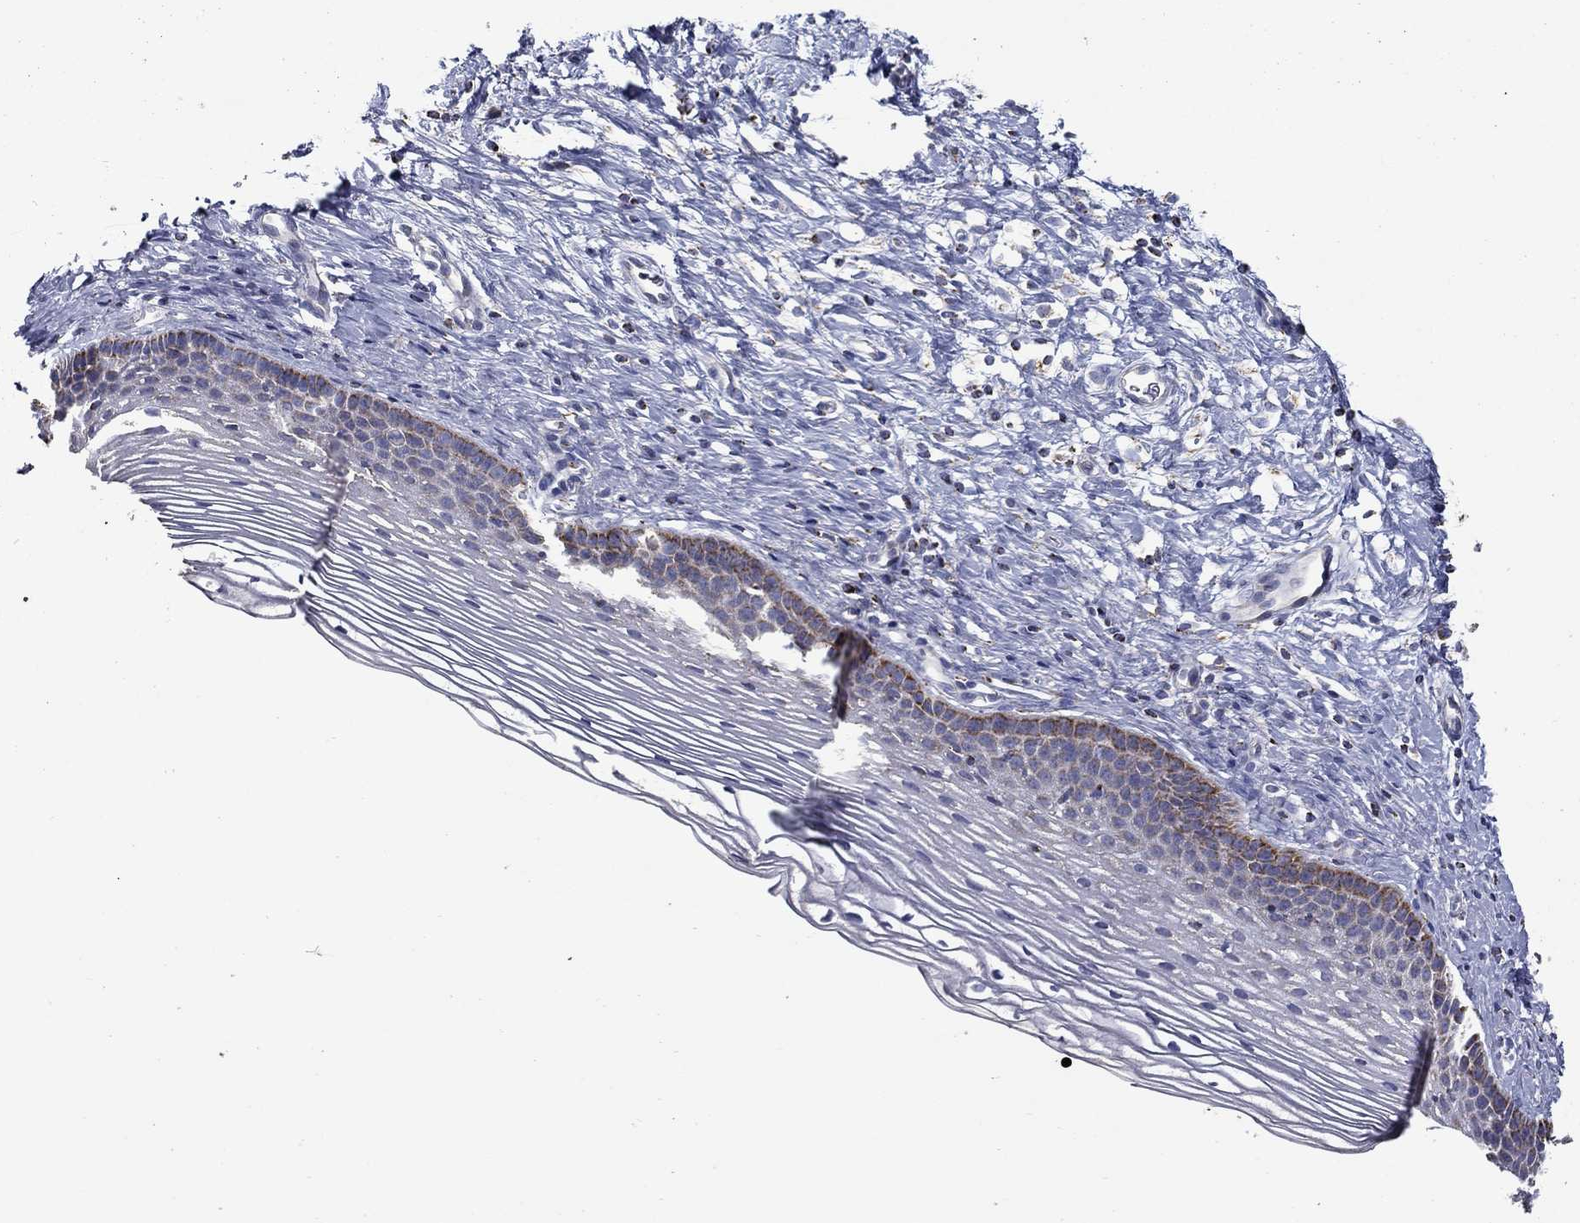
{"staining": {"intensity": "negative", "quantity": "none", "location": "none"}, "tissue": "cervix", "cell_type": "Glandular cells", "image_type": "normal", "snomed": [{"axis": "morphology", "description": "Normal tissue, NOS"}, {"axis": "topography", "description": "Cervix"}], "caption": "Photomicrograph shows no protein expression in glandular cells of normal cervix. (Brightfield microscopy of DAB (3,3'-diaminobenzidine) immunohistochemistry (IHC) at high magnification).", "gene": "SFXN1", "patient": {"sex": "female", "age": 39}}